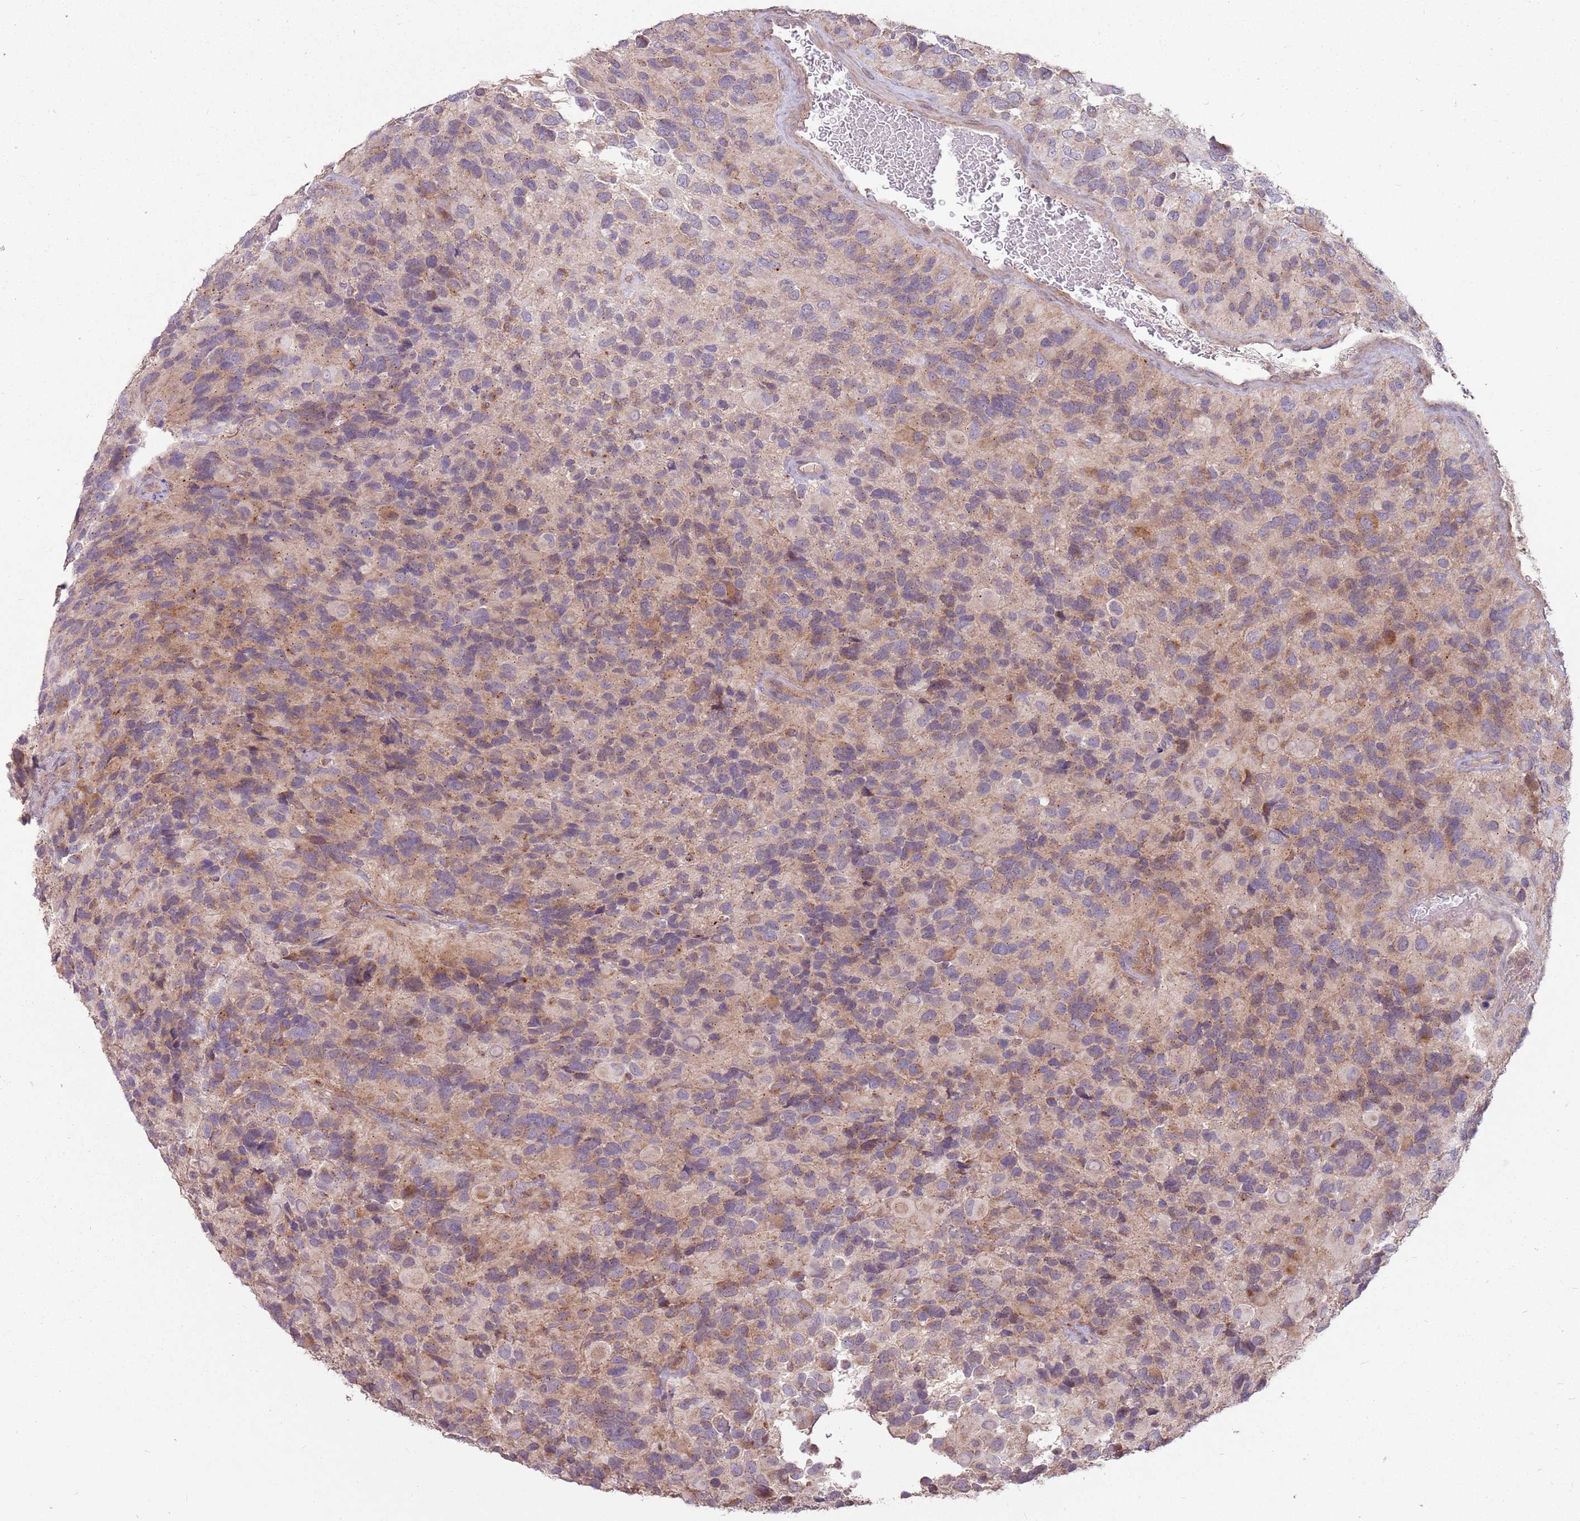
{"staining": {"intensity": "weak", "quantity": "25%-75%", "location": "cytoplasmic/membranous"}, "tissue": "glioma", "cell_type": "Tumor cells", "image_type": "cancer", "snomed": [{"axis": "morphology", "description": "Glioma, malignant, High grade"}, {"axis": "topography", "description": "Brain"}], "caption": "Human glioma stained with a protein marker demonstrates weak staining in tumor cells.", "gene": "SPATA31D1", "patient": {"sex": "male", "age": 77}}